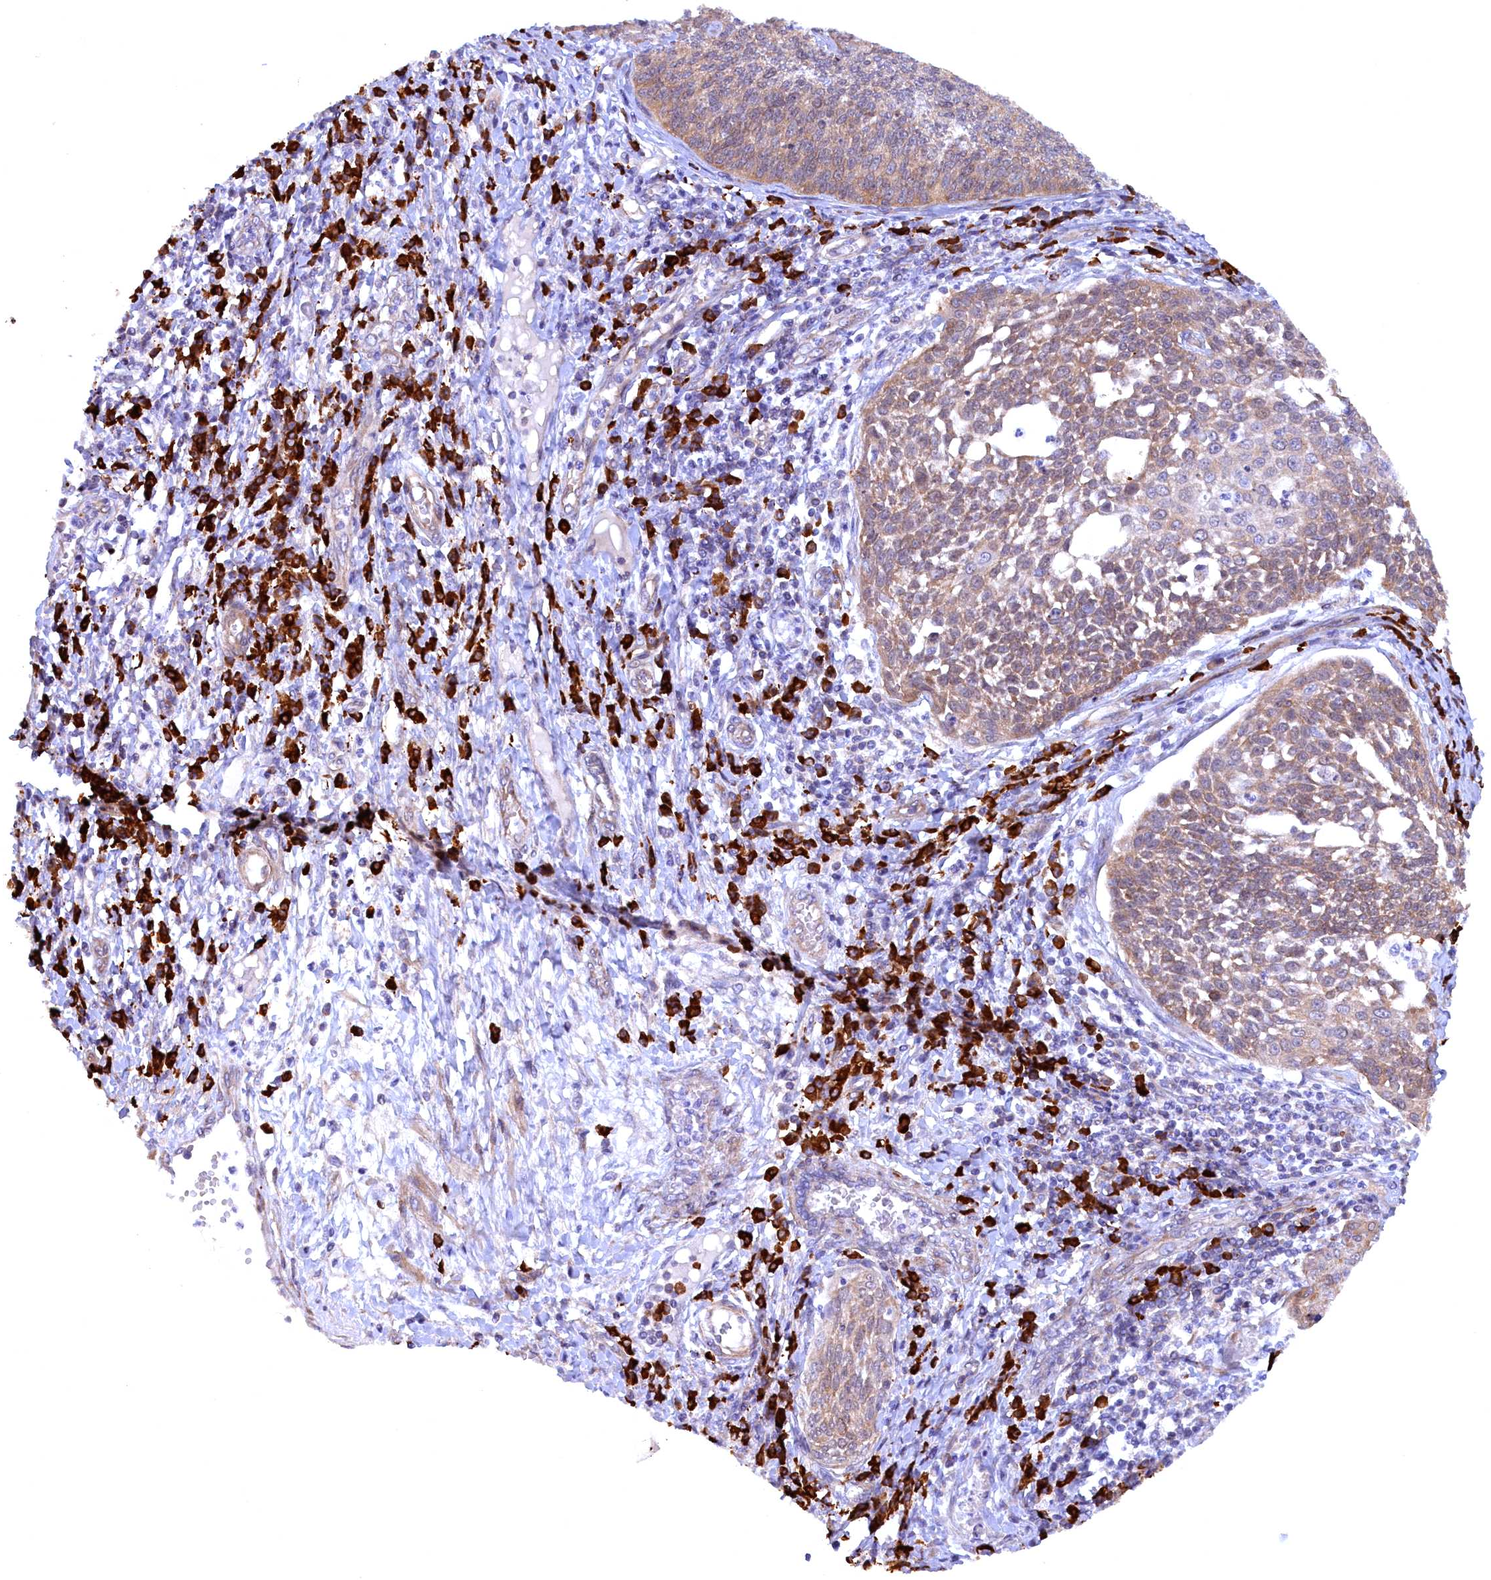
{"staining": {"intensity": "weak", "quantity": ">75%", "location": "cytoplasmic/membranous"}, "tissue": "cervical cancer", "cell_type": "Tumor cells", "image_type": "cancer", "snomed": [{"axis": "morphology", "description": "Squamous cell carcinoma, NOS"}, {"axis": "topography", "description": "Cervix"}], "caption": "About >75% of tumor cells in human squamous cell carcinoma (cervical) reveal weak cytoplasmic/membranous protein expression as visualized by brown immunohistochemical staining.", "gene": "JPT2", "patient": {"sex": "female", "age": 34}}